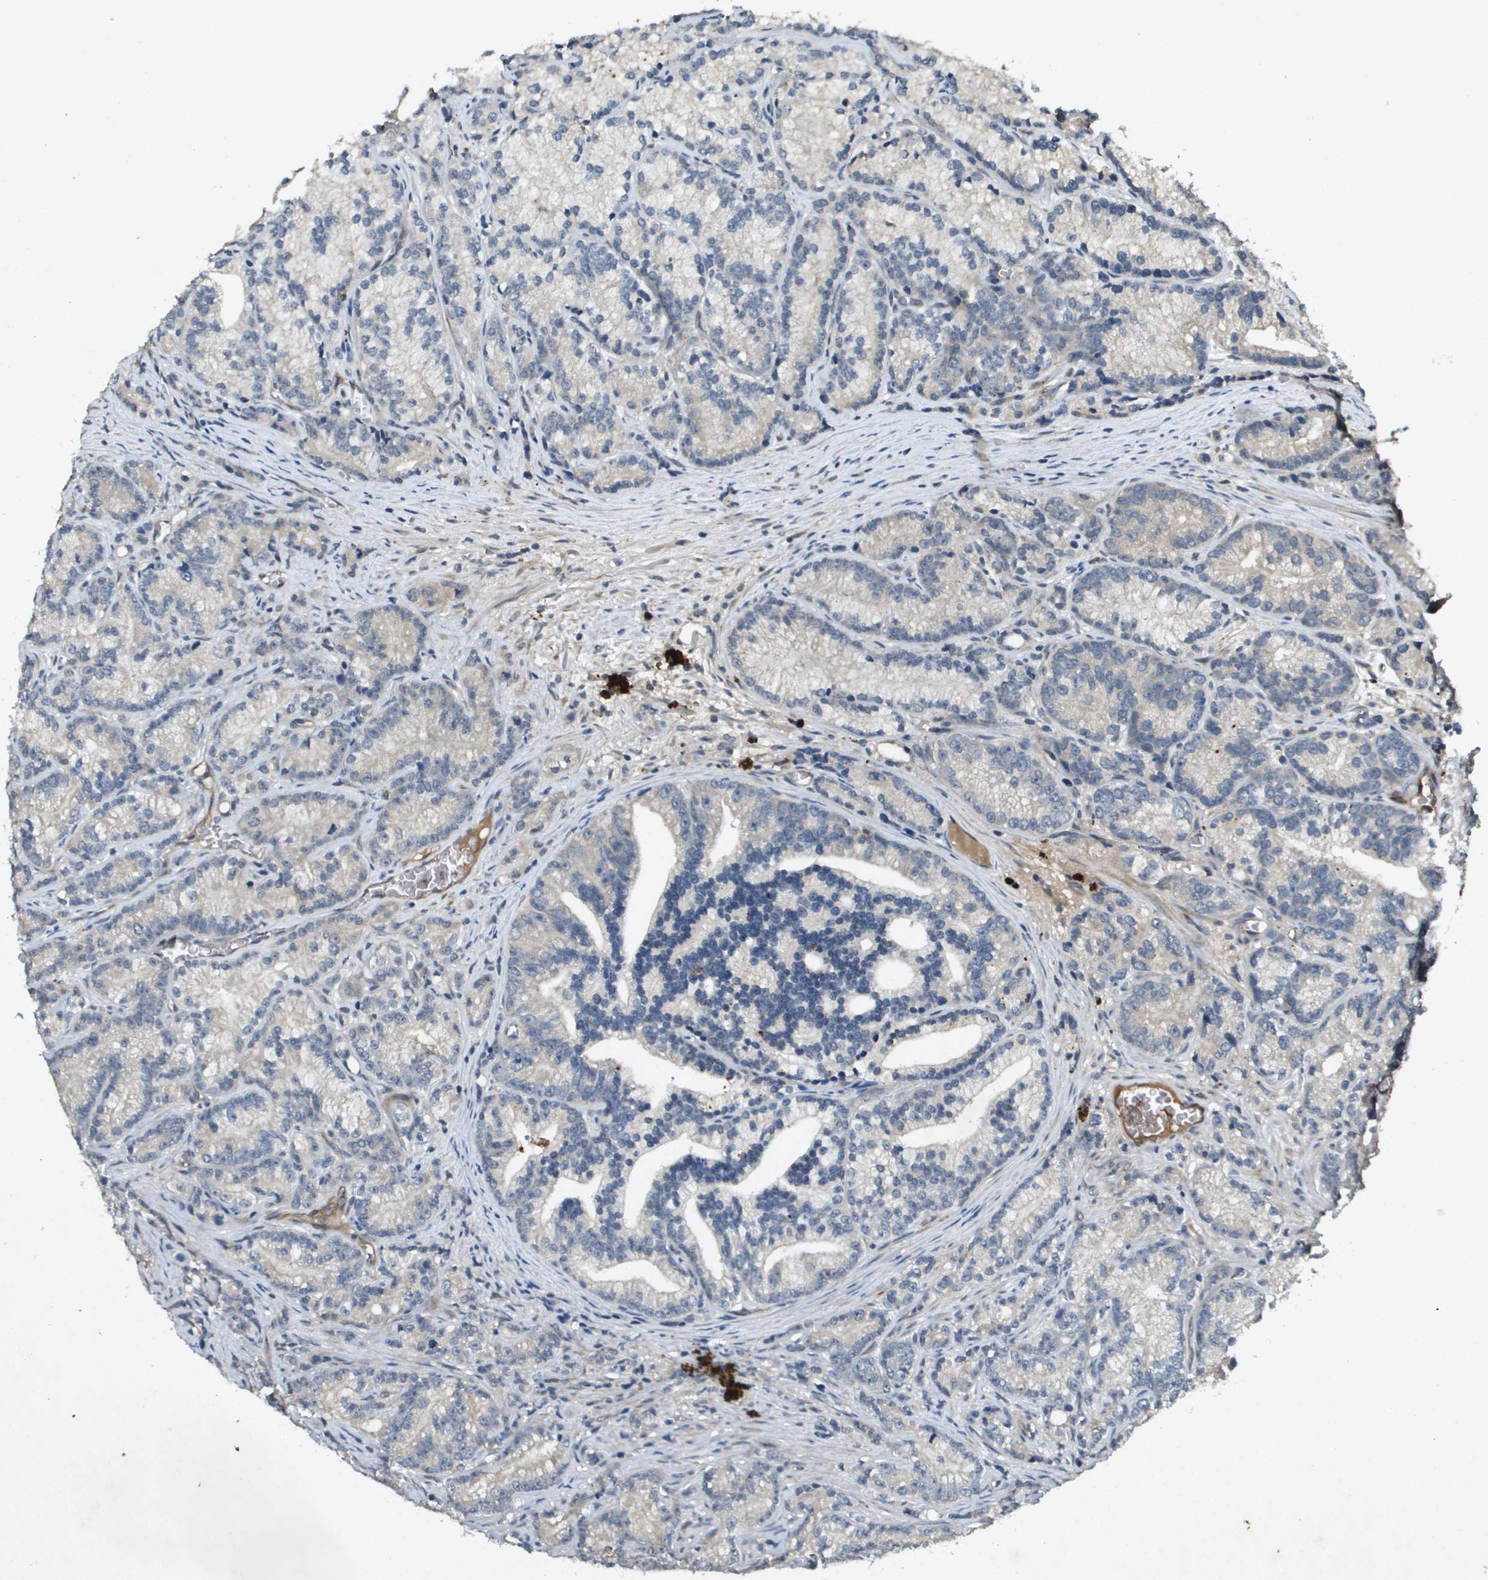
{"staining": {"intensity": "weak", "quantity": "25%-75%", "location": "cytoplasmic/membranous"}, "tissue": "prostate cancer", "cell_type": "Tumor cells", "image_type": "cancer", "snomed": [{"axis": "morphology", "description": "Adenocarcinoma, Low grade"}, {"axis": "topography", "description": "Prostate"}], "caption": "Low-grade adenocarcinoma (prostate) stained for a protein (brown) displays weak cytoplasmic/membranous positive expression in approximately 25%-75% of tumor cells.", "gene": "PGAP3", "patient": {"sex": "male", "age": 89}}